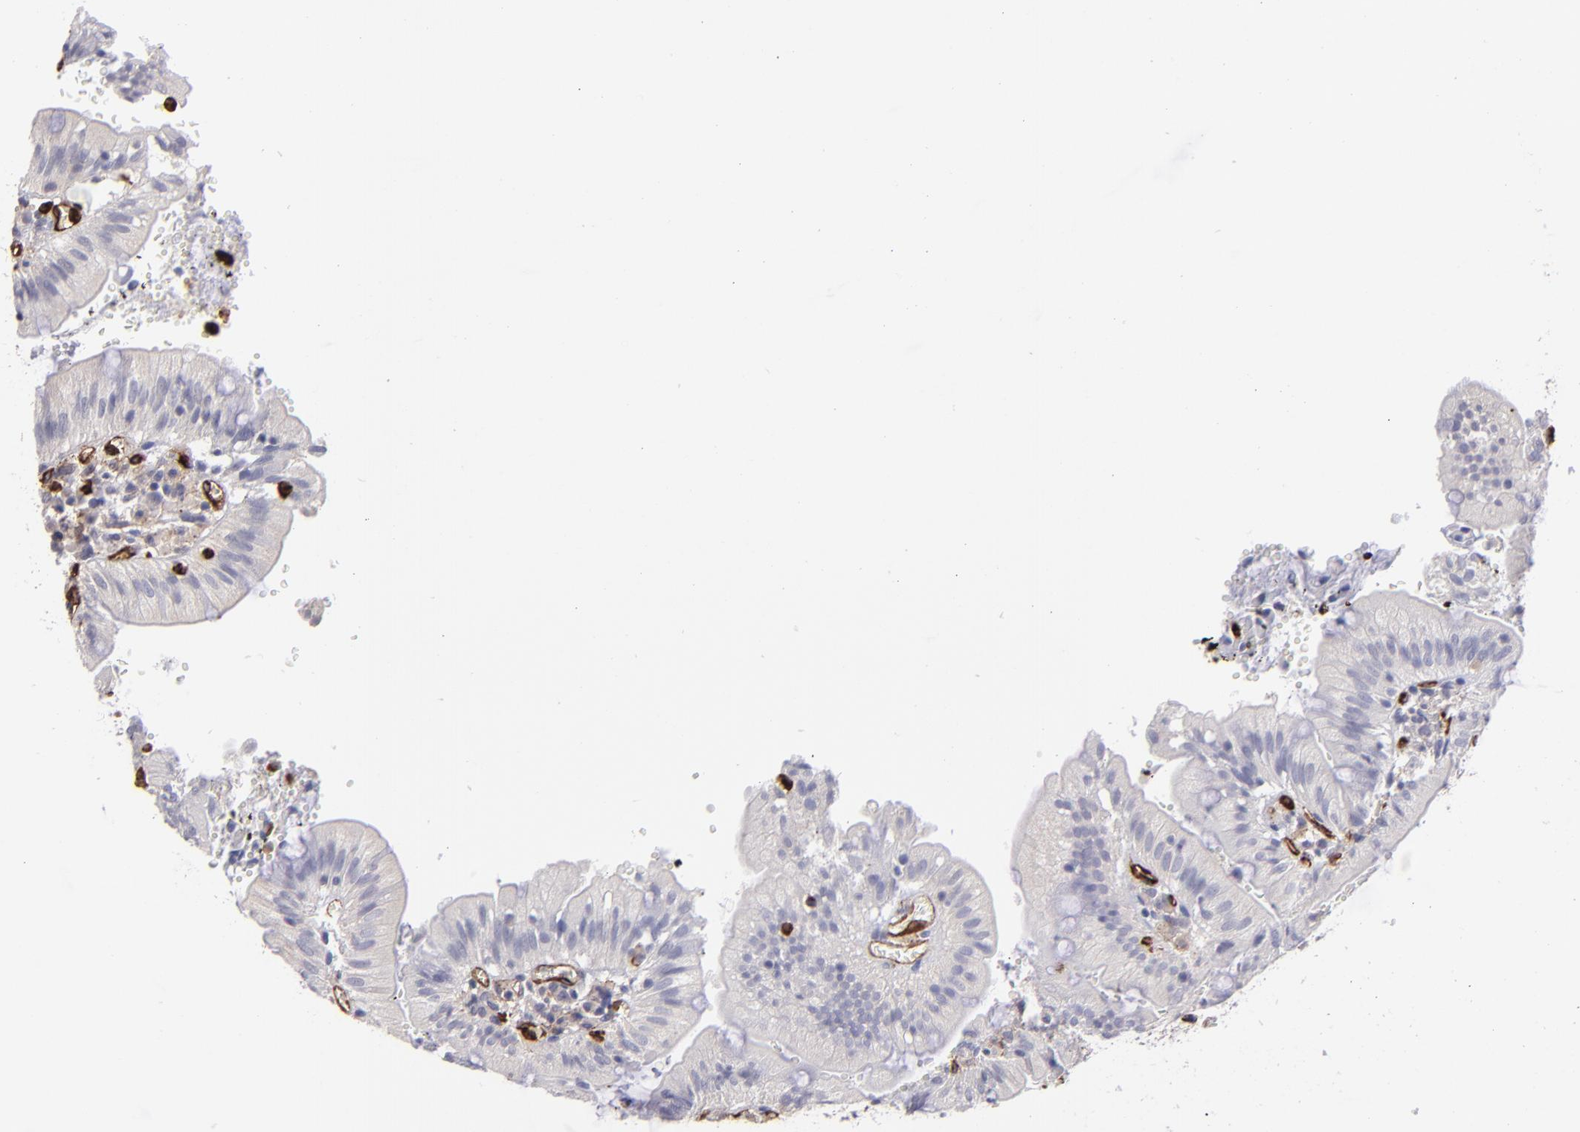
{"staining": {"intensity": "negative", "quantity": "none", "location": "none"}, "tissue": "small intestine", "cell_type": "Glandular cells", "image_type": "normal", "snomed": [{"axis": "morphology", "description": "Normal tissue, NOS"}, {"axis": "topography", "description": "Small intestine"}], "caption": "Immunohistochemistry (IHC) histopathology image of benign small intestine: human small intestine stained with DAB demonstrates no significant protein staining in glandular cells. The staining is performed using DAB (3,3'-diaminobenzidine) brown chromogen with nuclei counter-stained in using hematoxylin.", "gene": "DYSF", "patient": {"sex": "male", "age": 71}}